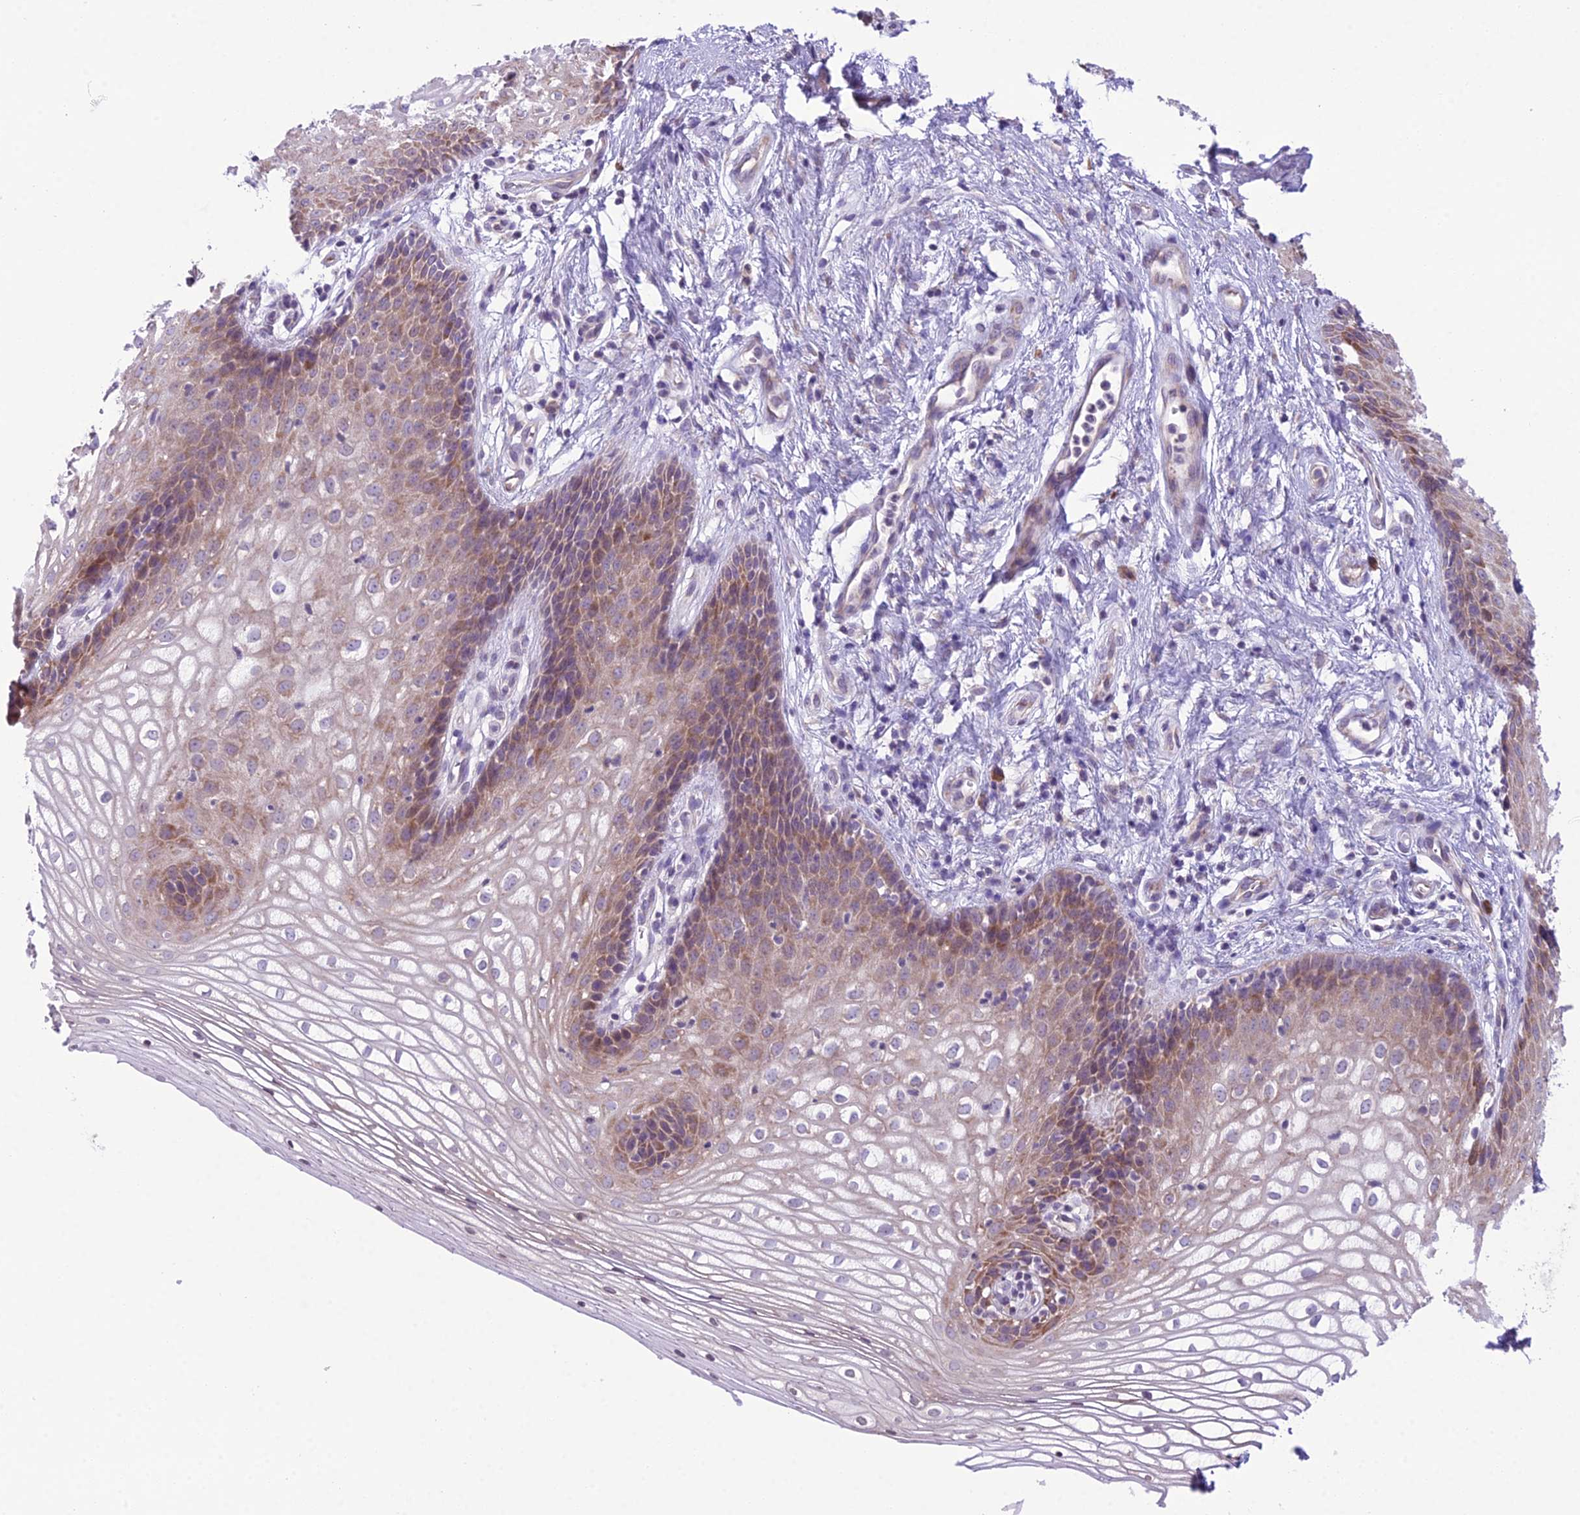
{"staining": {"intensity": "moderate", "quantity": "25%-75%", "location": "cytoplasmic/membranous"}, "tissue": "vagina", "cell_type": "Squamous epithelial cells", "image_type": "normal", "snomed": [{"axis": "morphology", "description": "Normal tissue, NOS"}, {"axis": "topography", "description": "Vagina"}], "caption": "A brown stain highlights moderate cytoplasmic/membranous positivity of a protein in squamous epithelial cells of normal human vagina.", "gene": "RPS26", "patient": {"sex": "female", "age": 34}}